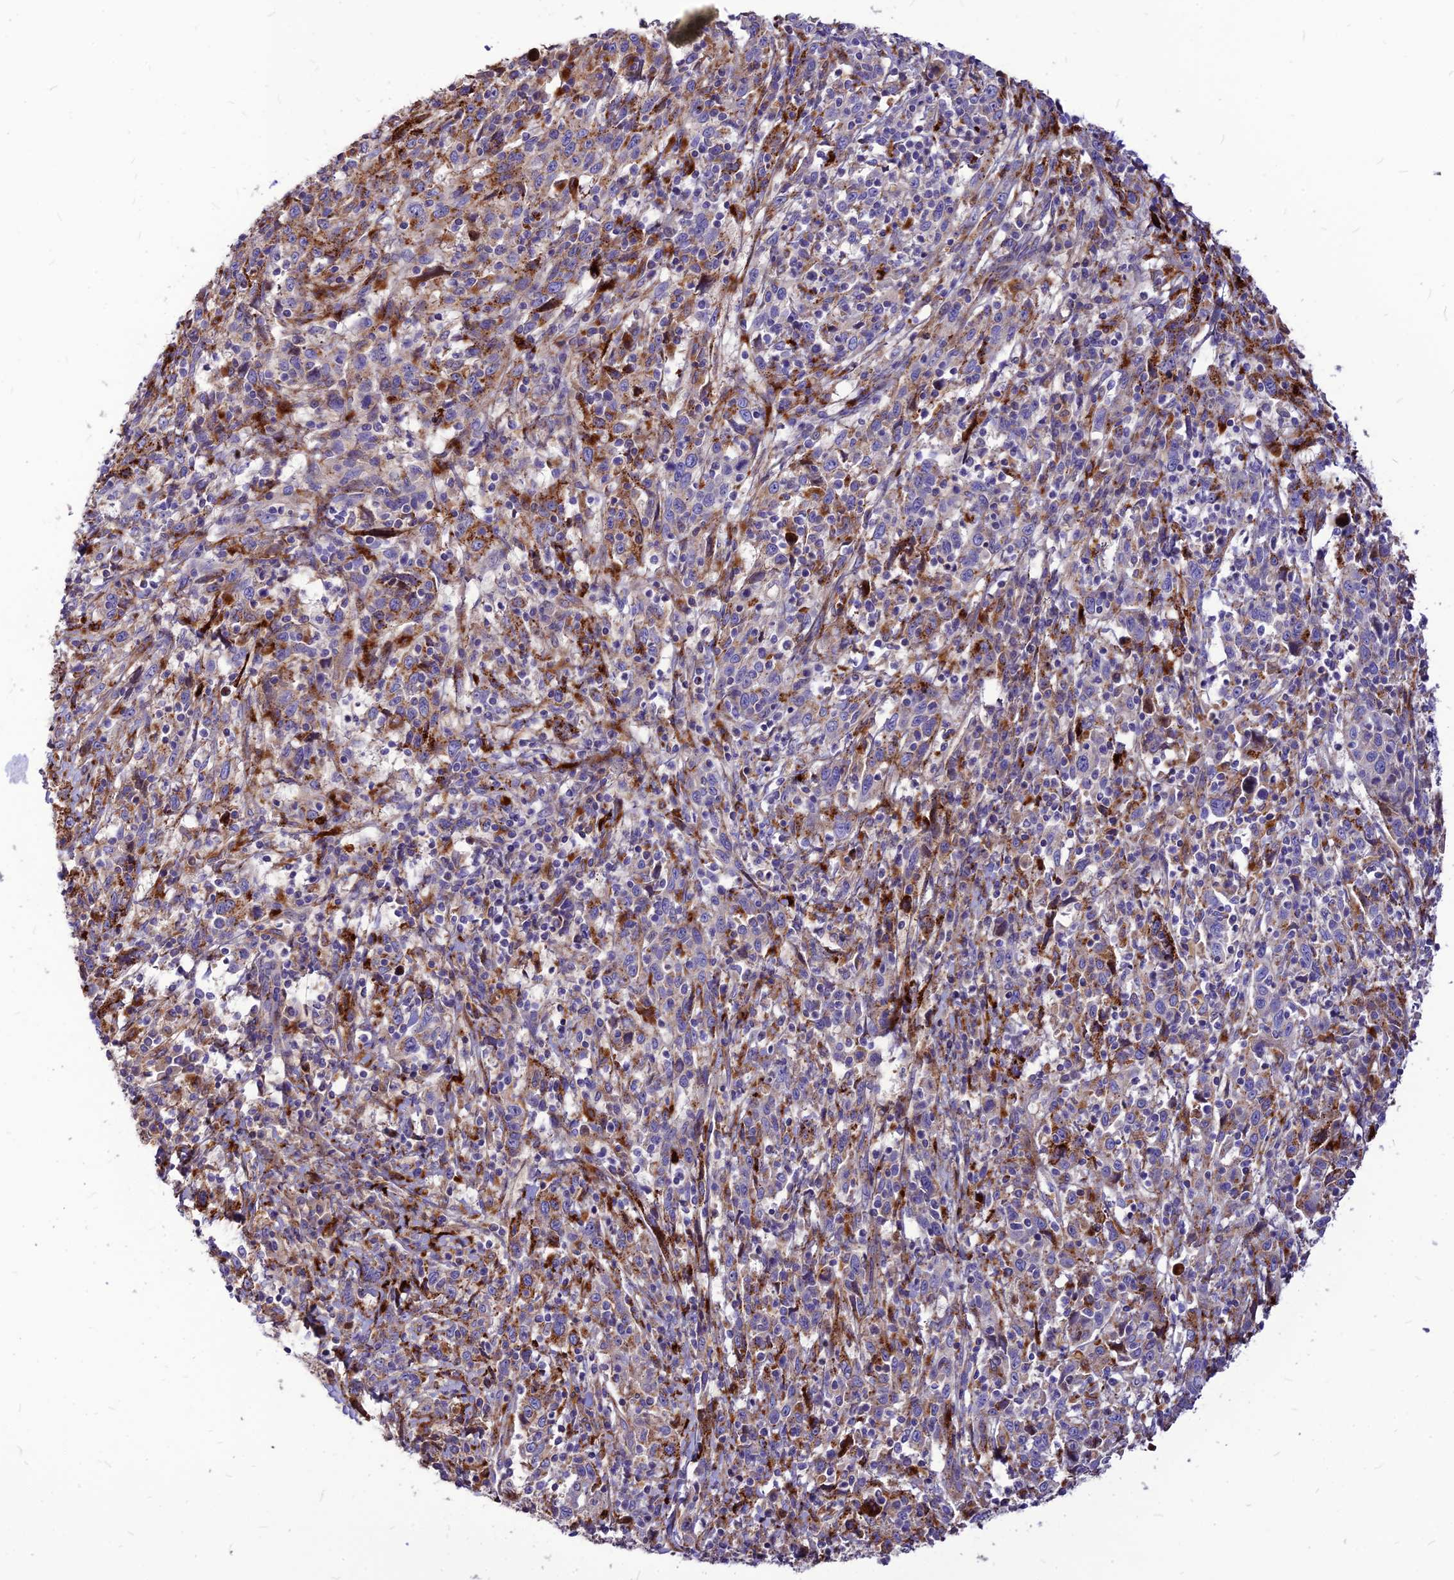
{"staining": {"intensity": "moderate", "quantity": "<25%", "location": "cytoplasmic/membranous"}, "tissue": "cervical cancer", "cell_type": "Tumor cells", "image_type": "cancer", "snomed": [{"axis": "morphology", "description": "Squamous cell carcinoma, NOS"}, {"axis": "topography", "description": "Cervix"}], "caption": "Immunohistochemistry of human cervical squamous cell carcinoma exhibits low levels of moderate cytoplasmic/membranous positivity in approximately <25% of tumor cells. The protein is shown in brown color, while the nuclei are stained blue.", "gene": "RIMOC1", "patient": {"sex": "female", "age": 46}}